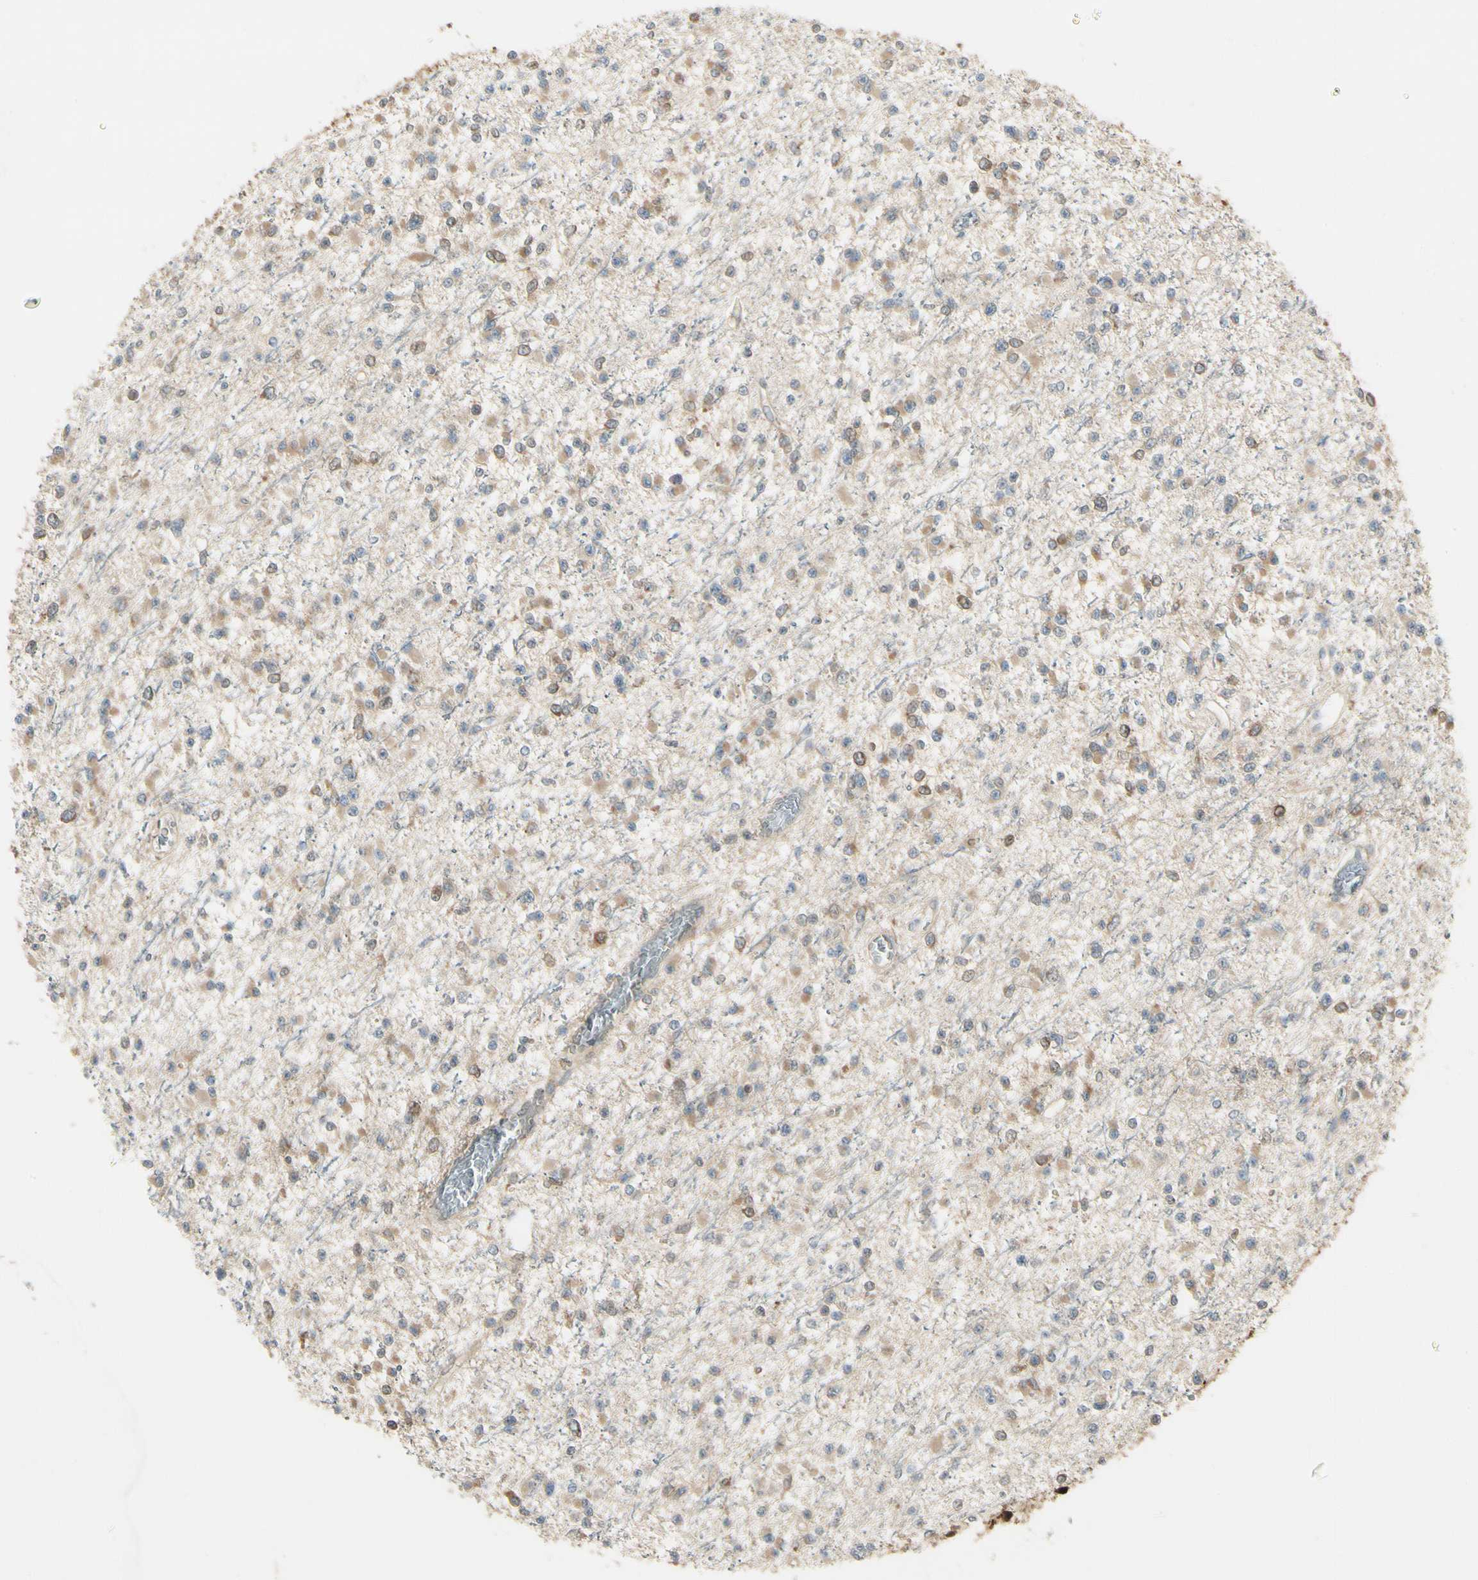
{"staining": {"intensity": "moderate", "quantity": "25%-75%", "location": "cytoplasmic/membranous"}, "tissue": "glioma", "cell_type": "Tumor cells", "image_type": "cancer", "snomed": [{"axis": "morphology", "description": "Glioma, malignant, Low grade"}, {"axis": "topography", "description": "Brain"}], "caption": "Glioma stained with a brown dye exhibits moderate cytoplasmic/membranous positive positivity in approximately 25%-75% of tumor cells.", "gene": "NME1-NME2", "patient": {"sex": "female", "age": 22}}